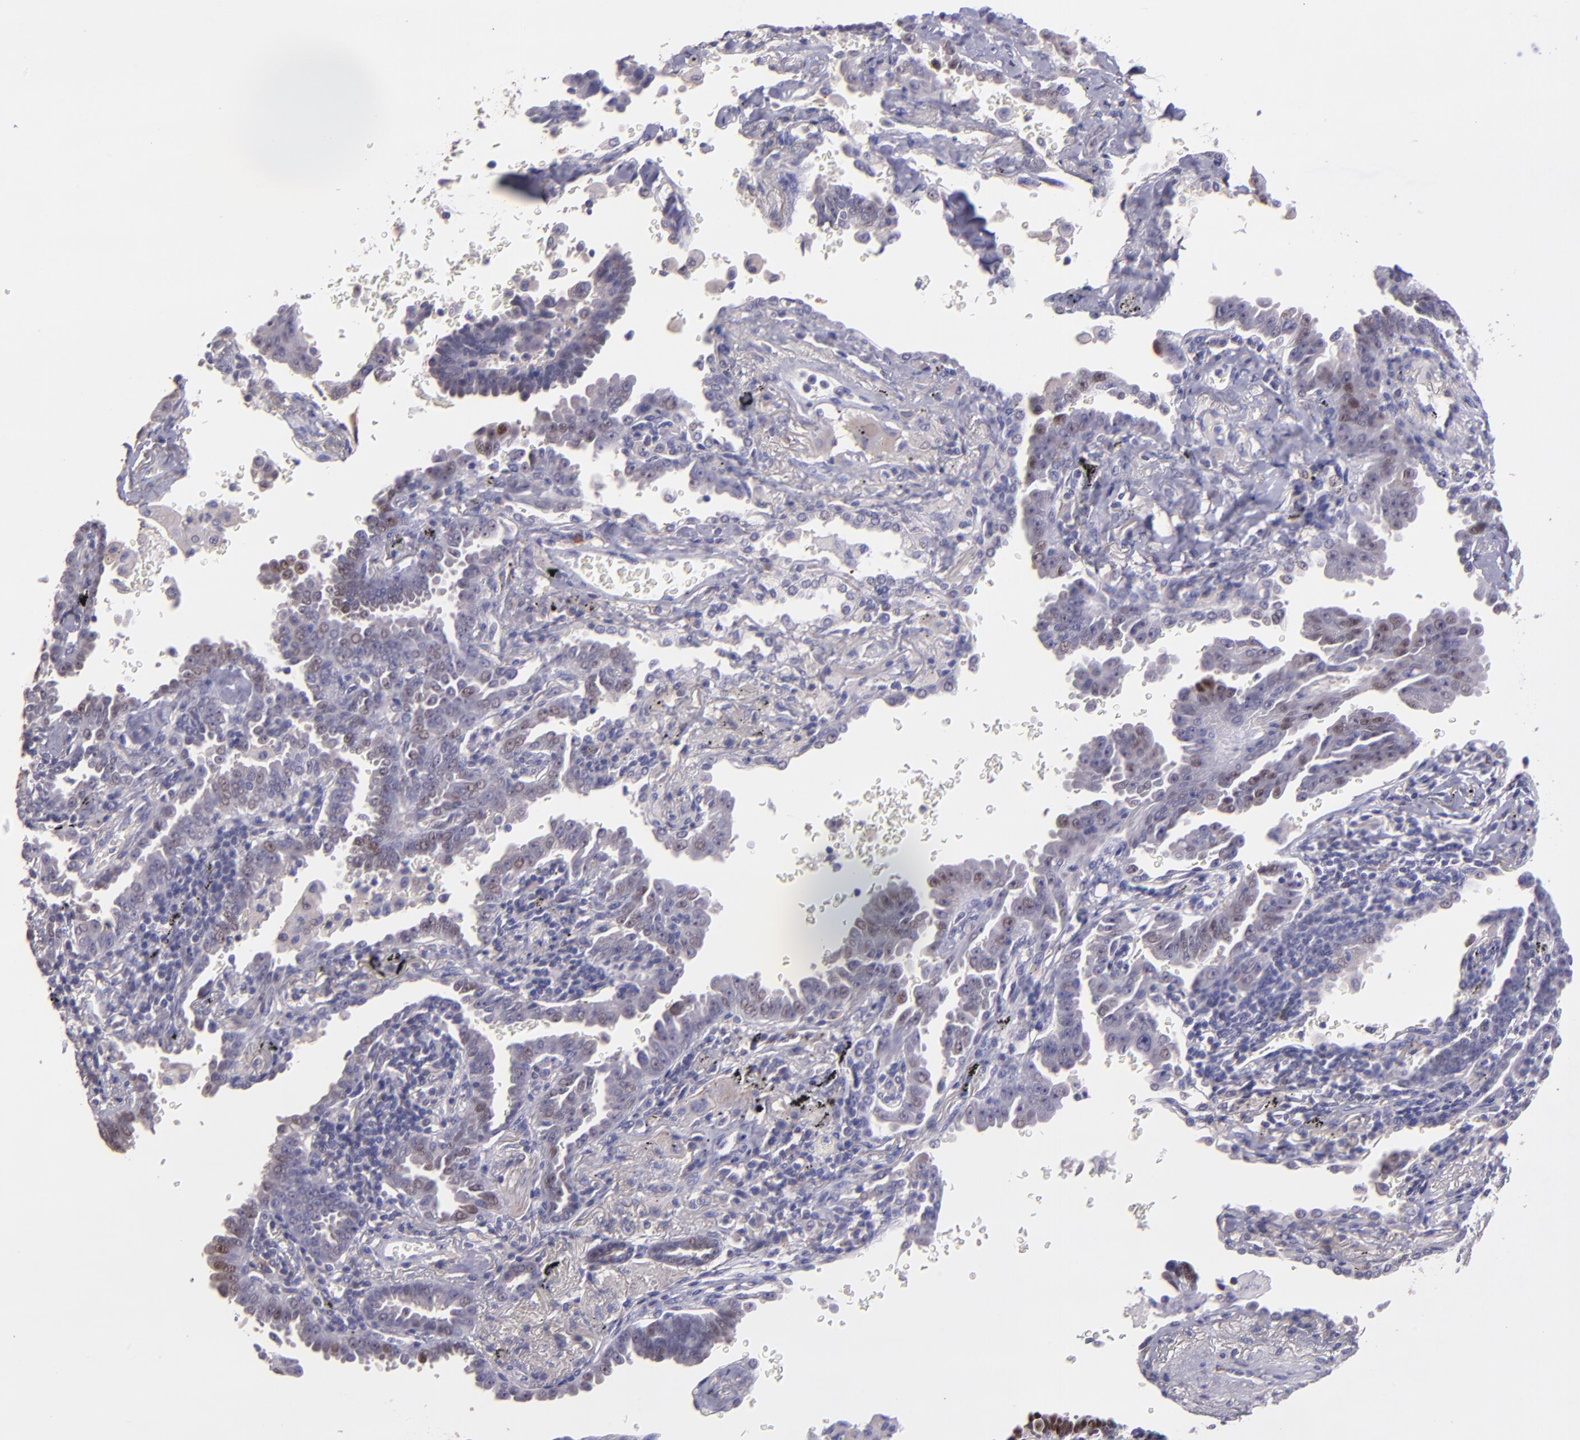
{"staining": {"intensity": "negative", "quantity": "none", "location": "none"}, "tissue": "lung cancer", "cell_type": "Tumor cells", "image_type": "cancer", "snomed": [{"axis": "morphology", "description": "Adenocarcinoma, NOS"}, {"axis": "topography", "description": "Lung"}], "caption": "This is an immunohistochemistry histopathology image of lung adenocarcinoma. There is no staining in tumor cells.", "gene": "PAPPA", "patient": {"sex": "female", "age": 64}}